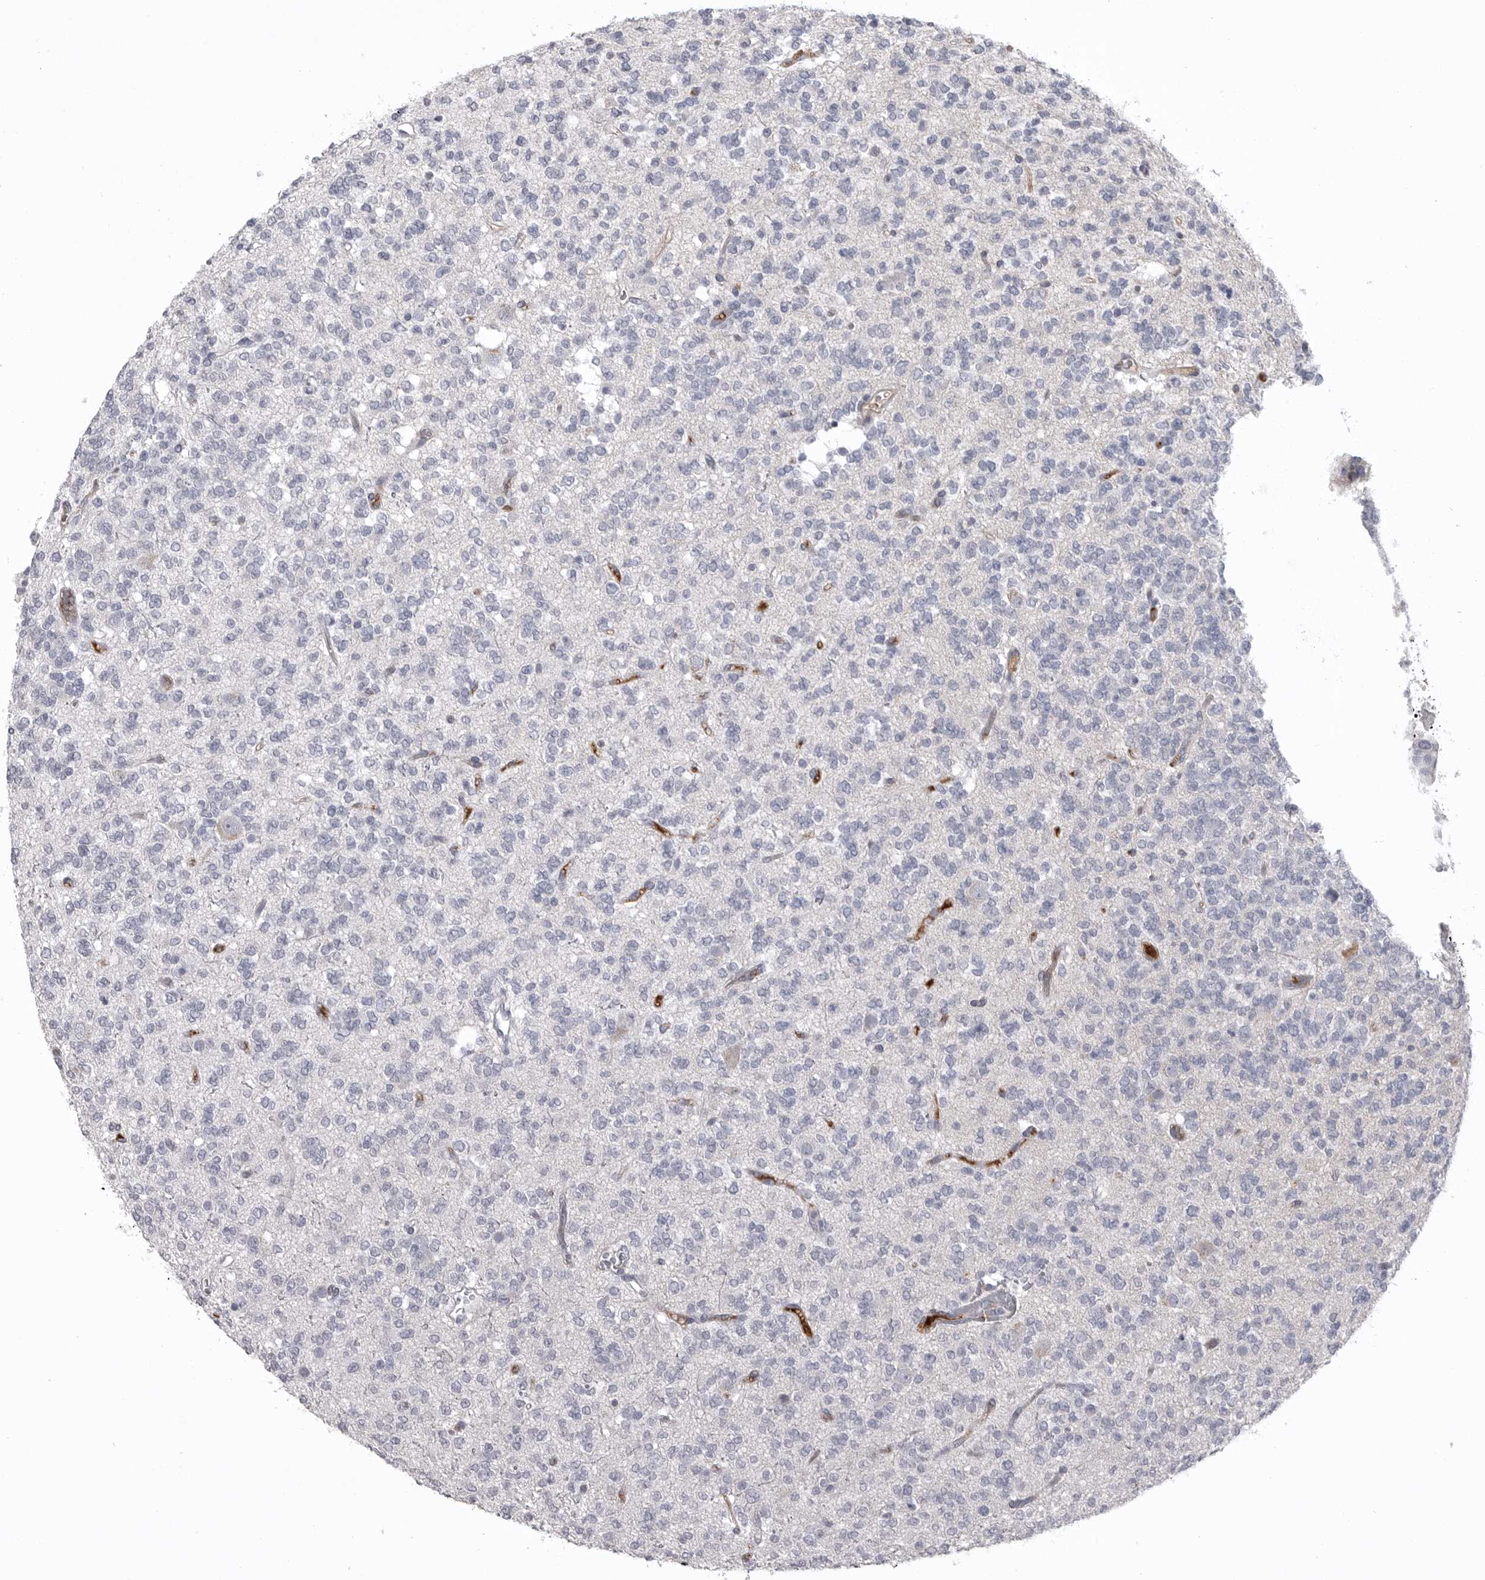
{"staining": {"intensity": "negative", "quantity": "none", "location": "none"}, "tissue": "glioma", "cell_type": "Tumor cells", "image_type": "cancer", "snomed": [{"axis": "morphology", "description": "Glioma, malignant, Low grade"}, {"axis": "topography", "description": "Brain"}], "caption": "The image exhibits no staining of tumor cells in malignant glioma (low-grade).", "gene": "SERPING1", "patient": {"sex": "male", "age": 38}}